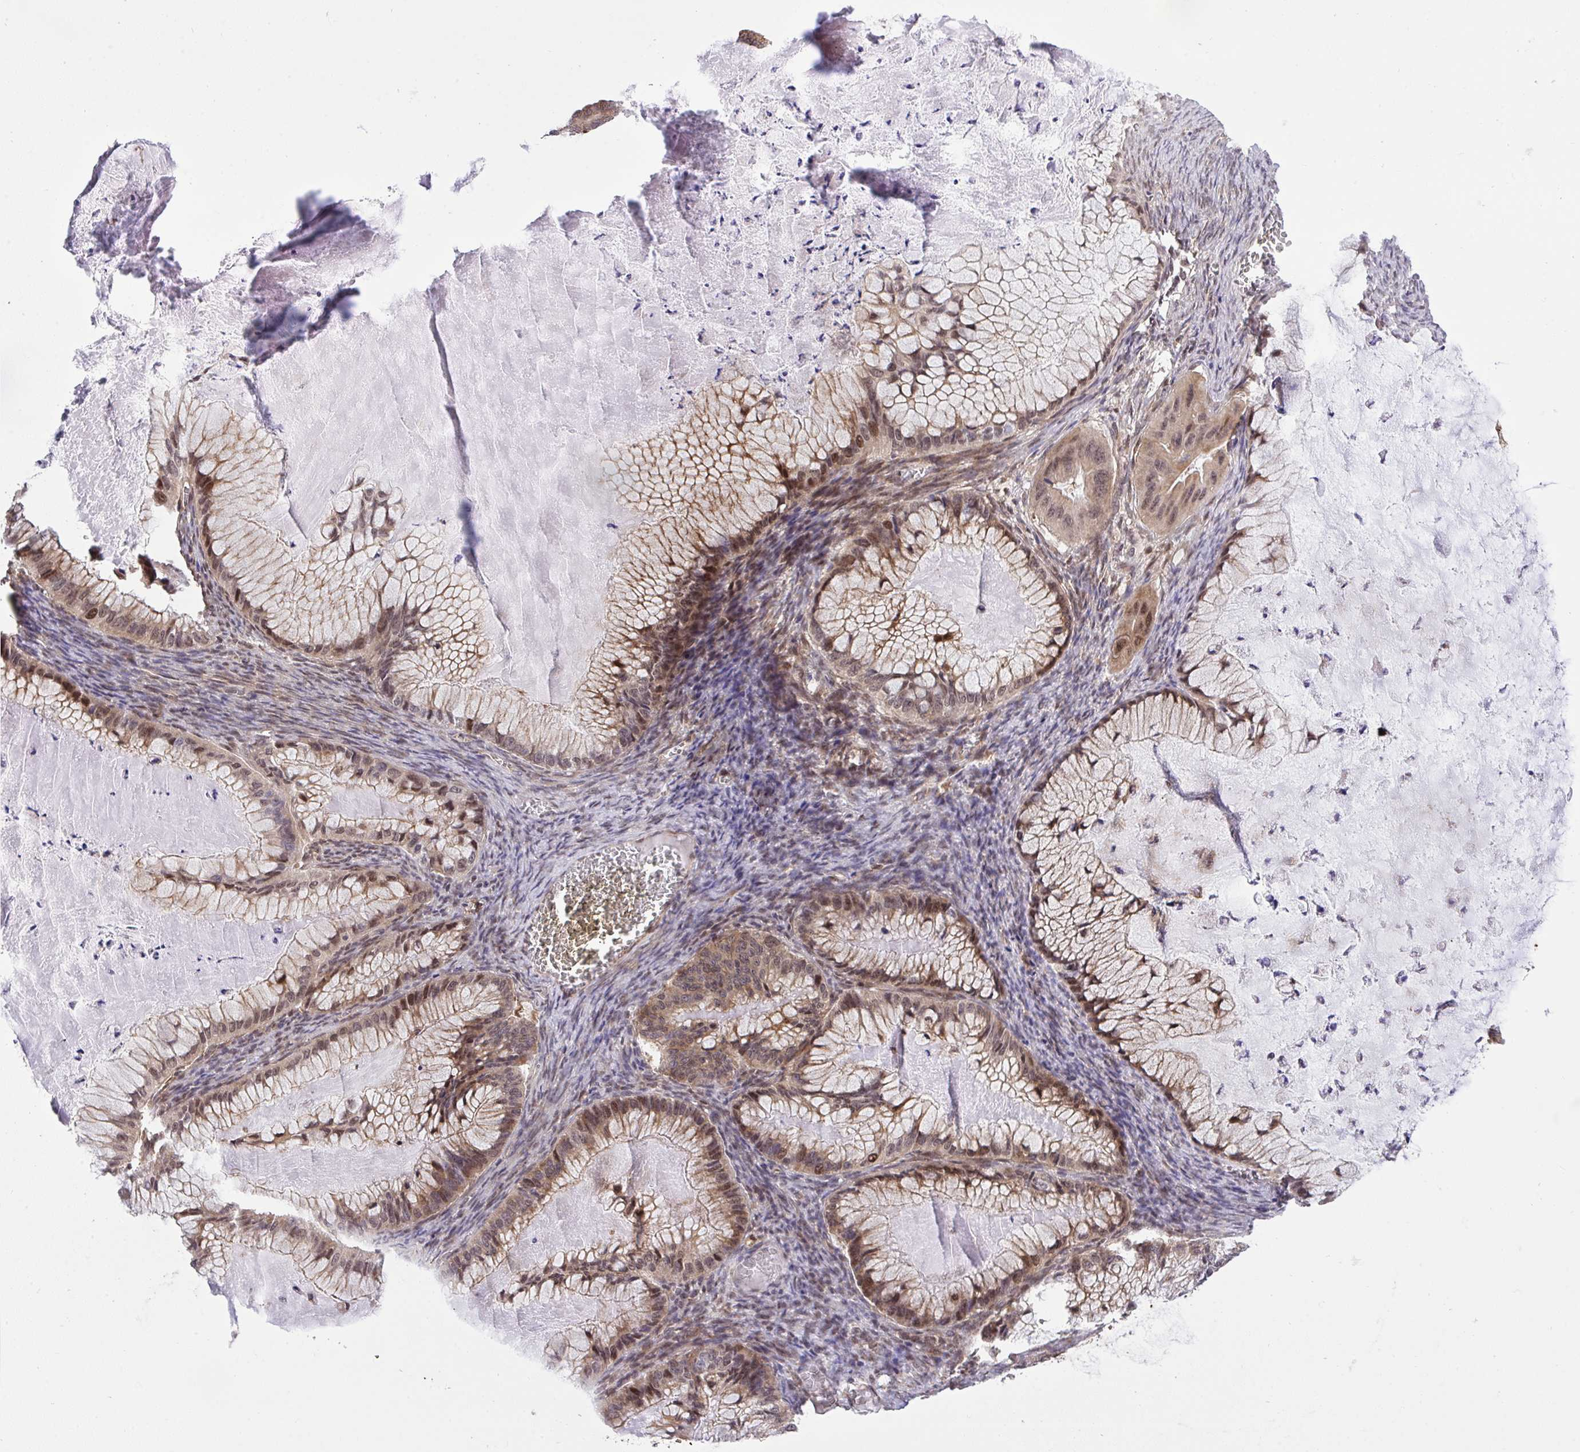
{"staining": {"intensity": "moderate", "quantity": ">75%", "location": "cytoplasmic/membranous"}, "tissue": "ovarian cancer", "cell_type": "Tumor cells", "image_type": "cancer", "snomed": [{"axis": "morphology", "description": "Cystadenocarcinoma, mucinous, NOS"}, {"axis": "topography", "description": "Ovary"}], "caption": "Moderate cytoplasmic/membranous staining for a protein is appreciated in approximately >75% of tumor cells of ovarian cancer using immunohistochemistry.", "gene": "ERI1", "patient": {"sex": "female", "age": 72}}